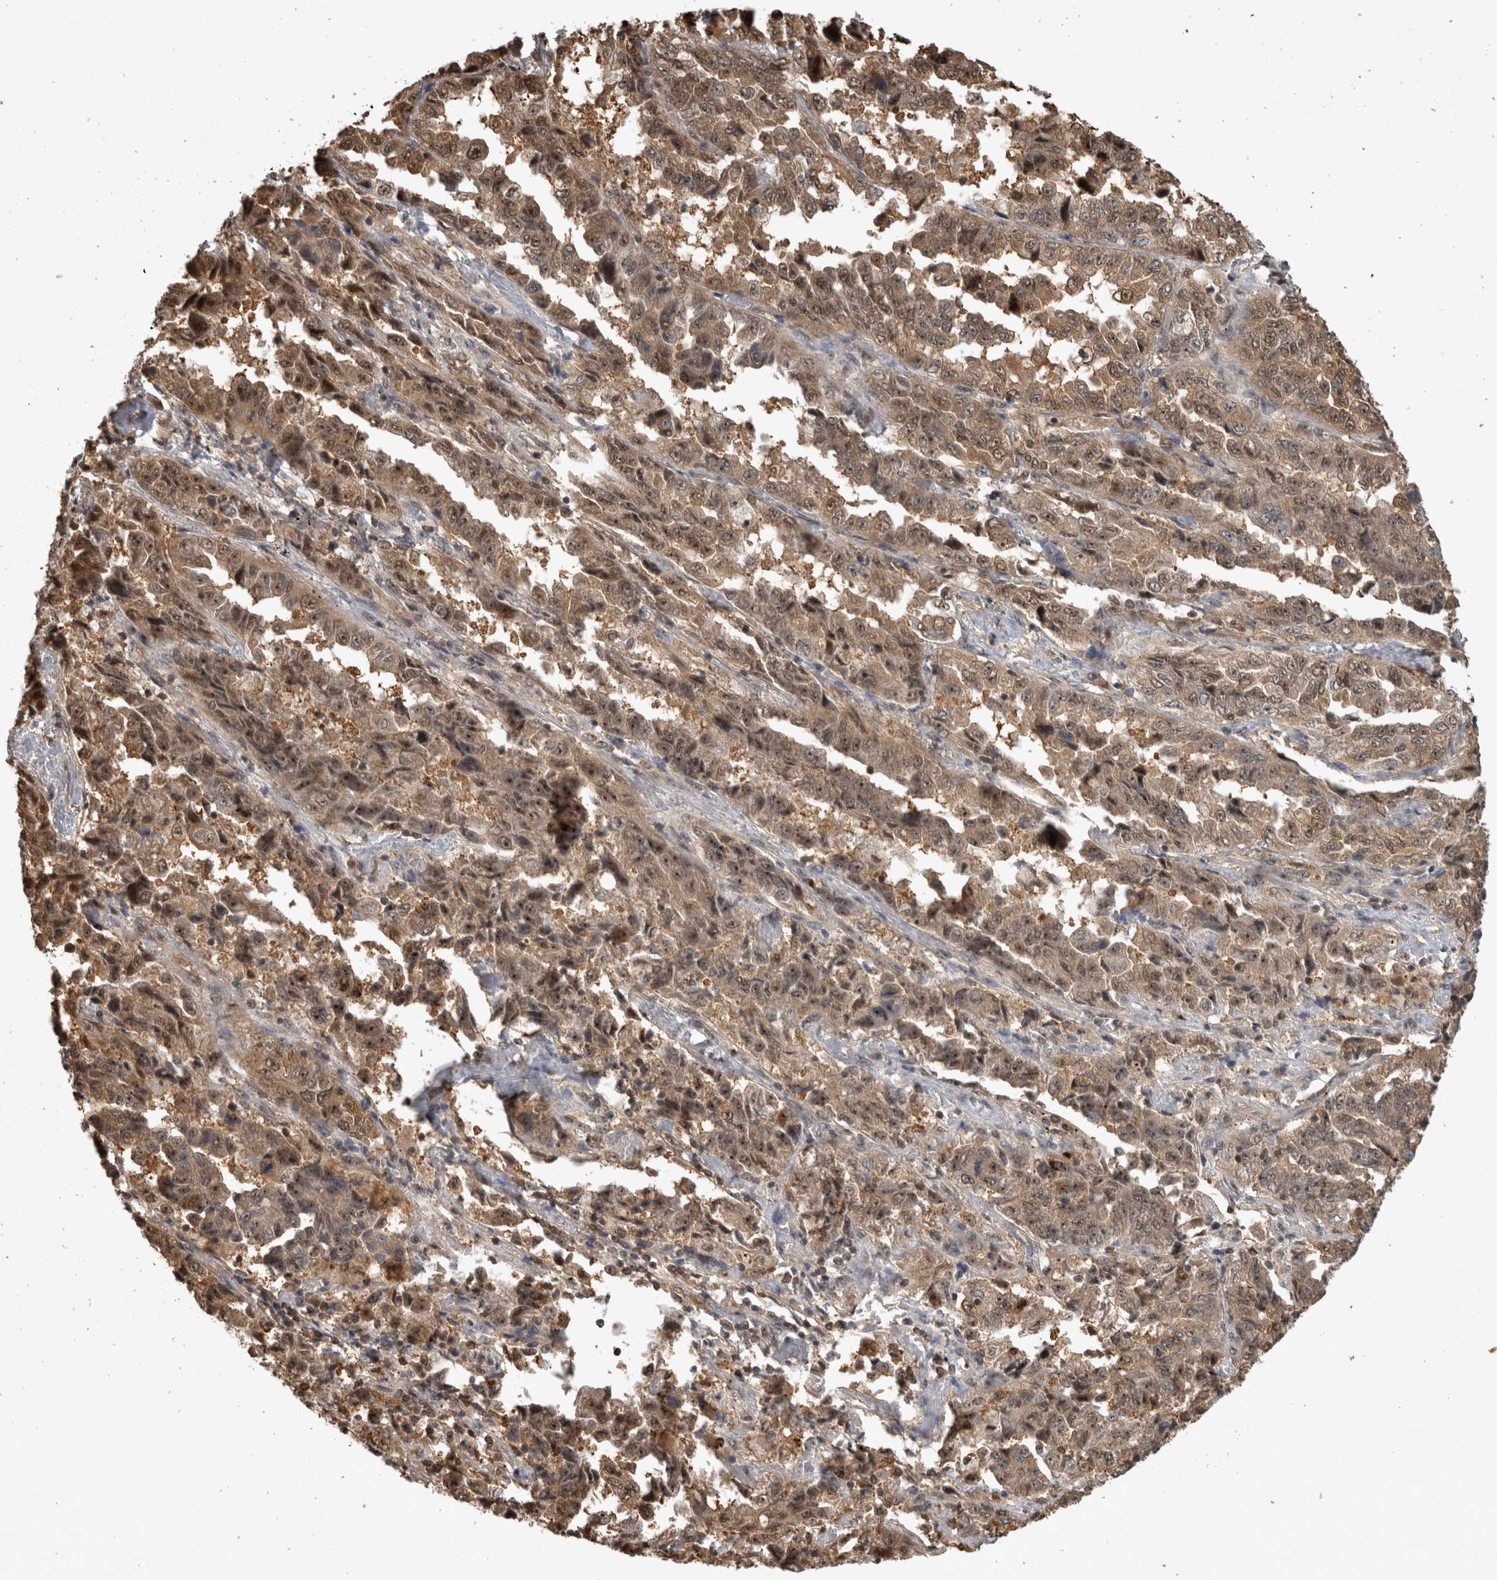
{"staining": {"intensity": "moderate", "quantity": ">75%", "location": "cytoplasmic/membranous,nuclear"}, "tissue": "lung cancer", "cell_type": "Tumor cells", "image_type": "cancer", "snomed": [{"axis": "morphology", "description": "Adenocarcinoma, NOS"}, {"axis": "topography", "description": "Lung"}], "caption": "Protein expression analysis of lung adenocarcinoma demonstrates moderate cytoplasmic/membranous and nuclear staining in about >75% of tumor cells.", "gene": "TDRD7", "patient": {"sex": "female", "age": 51}}